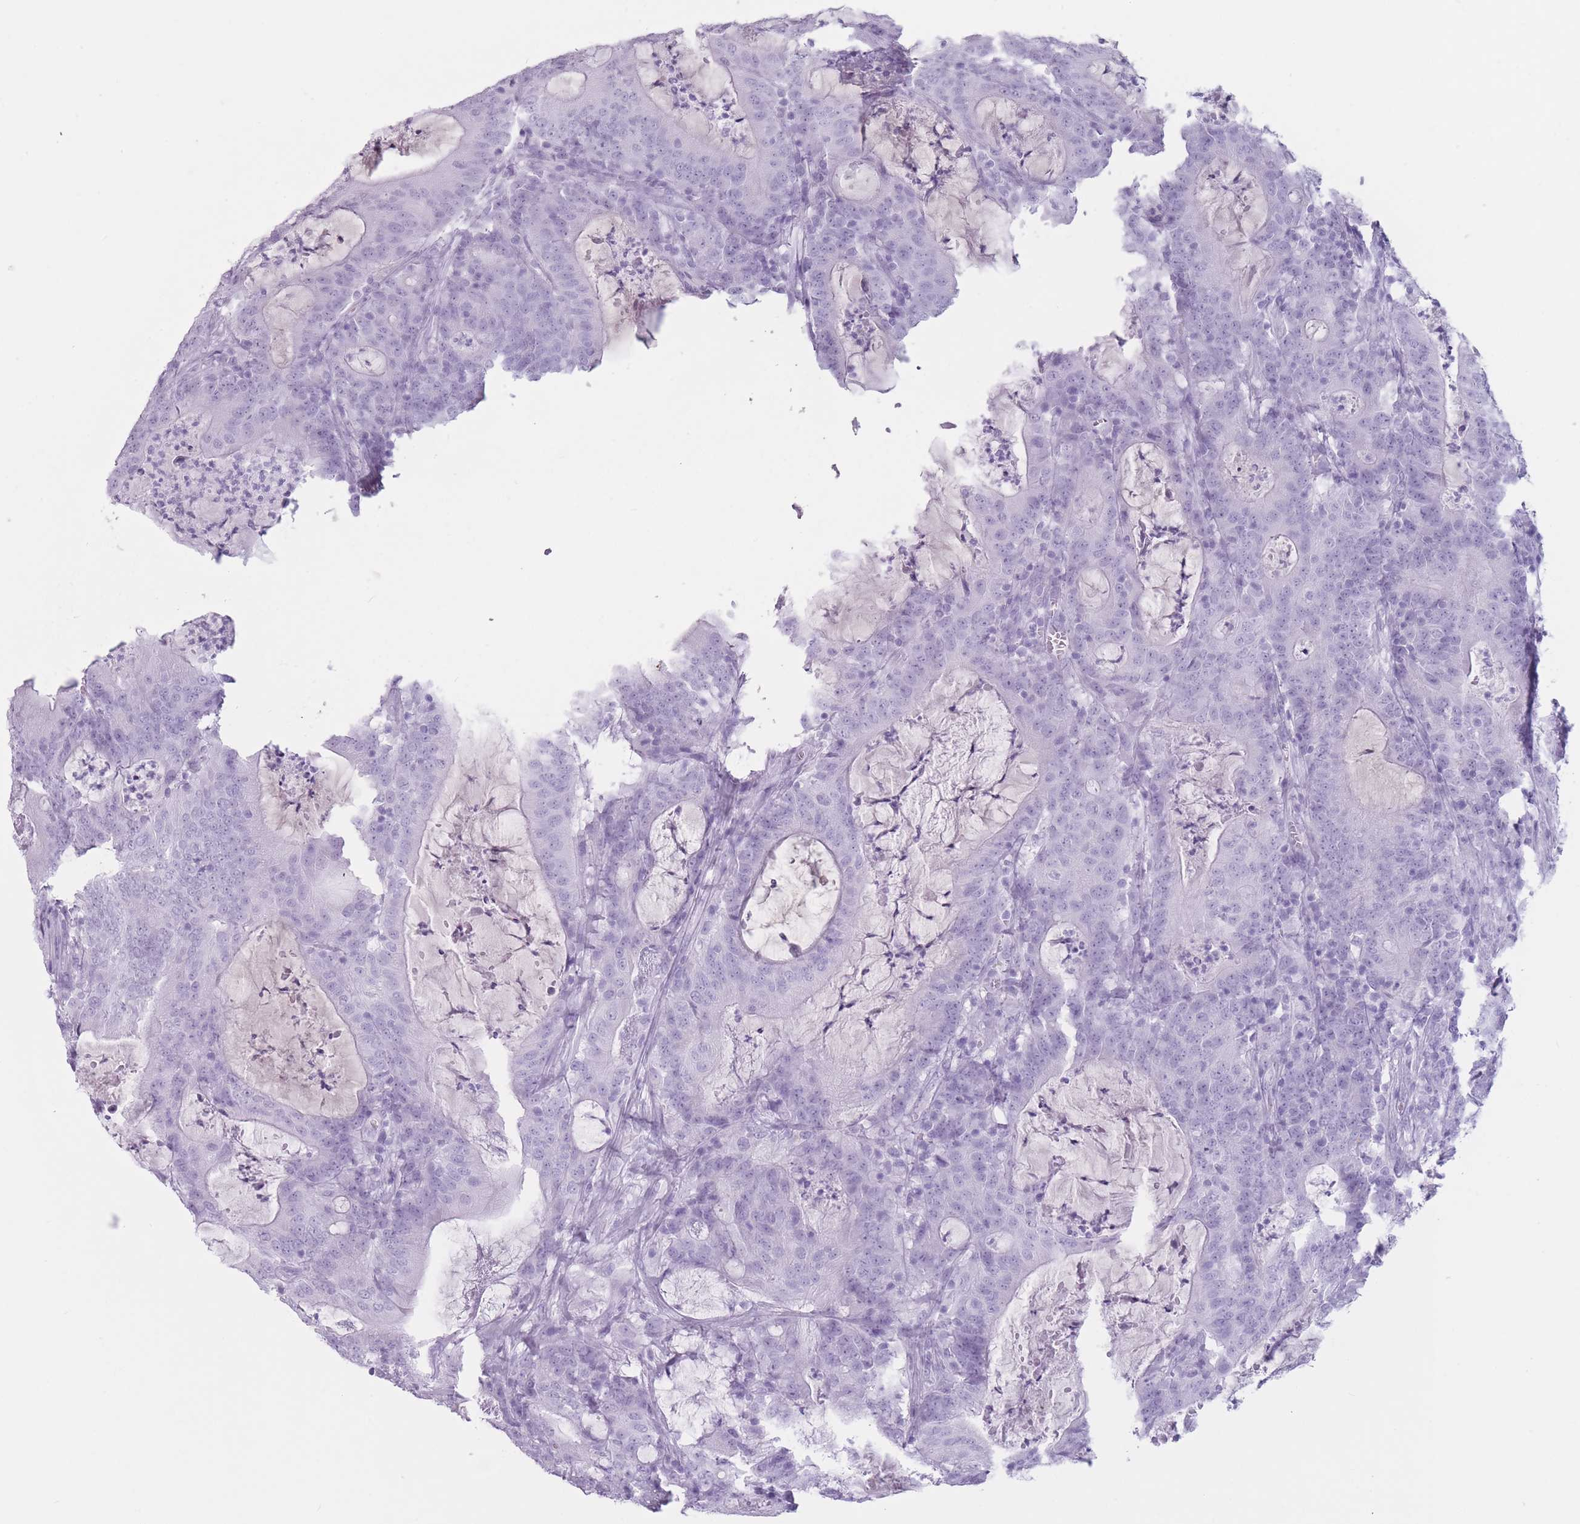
{"staining": {"intensity": "negative", "quantity": "none", "location": "none"}, "tissue": "colorectal cancer", "cell_type": "Tumor cells", "image_type": "cancer", "snomed": [{"axis": "morphology", "description": "Adenocarcinoma, NOS"}, {"axis": "topography", "description": "Colon"}], "caption": "IHC photomicrograph of neoplastic tissue: colorectal cancer (adenocarcinoma) stained with DAB (3,3'-diaminobenzidine) shows no significant protein expression in tumor cells.", "gene": "PNMA3", "patient": {"sex": "male", "age": 83}}